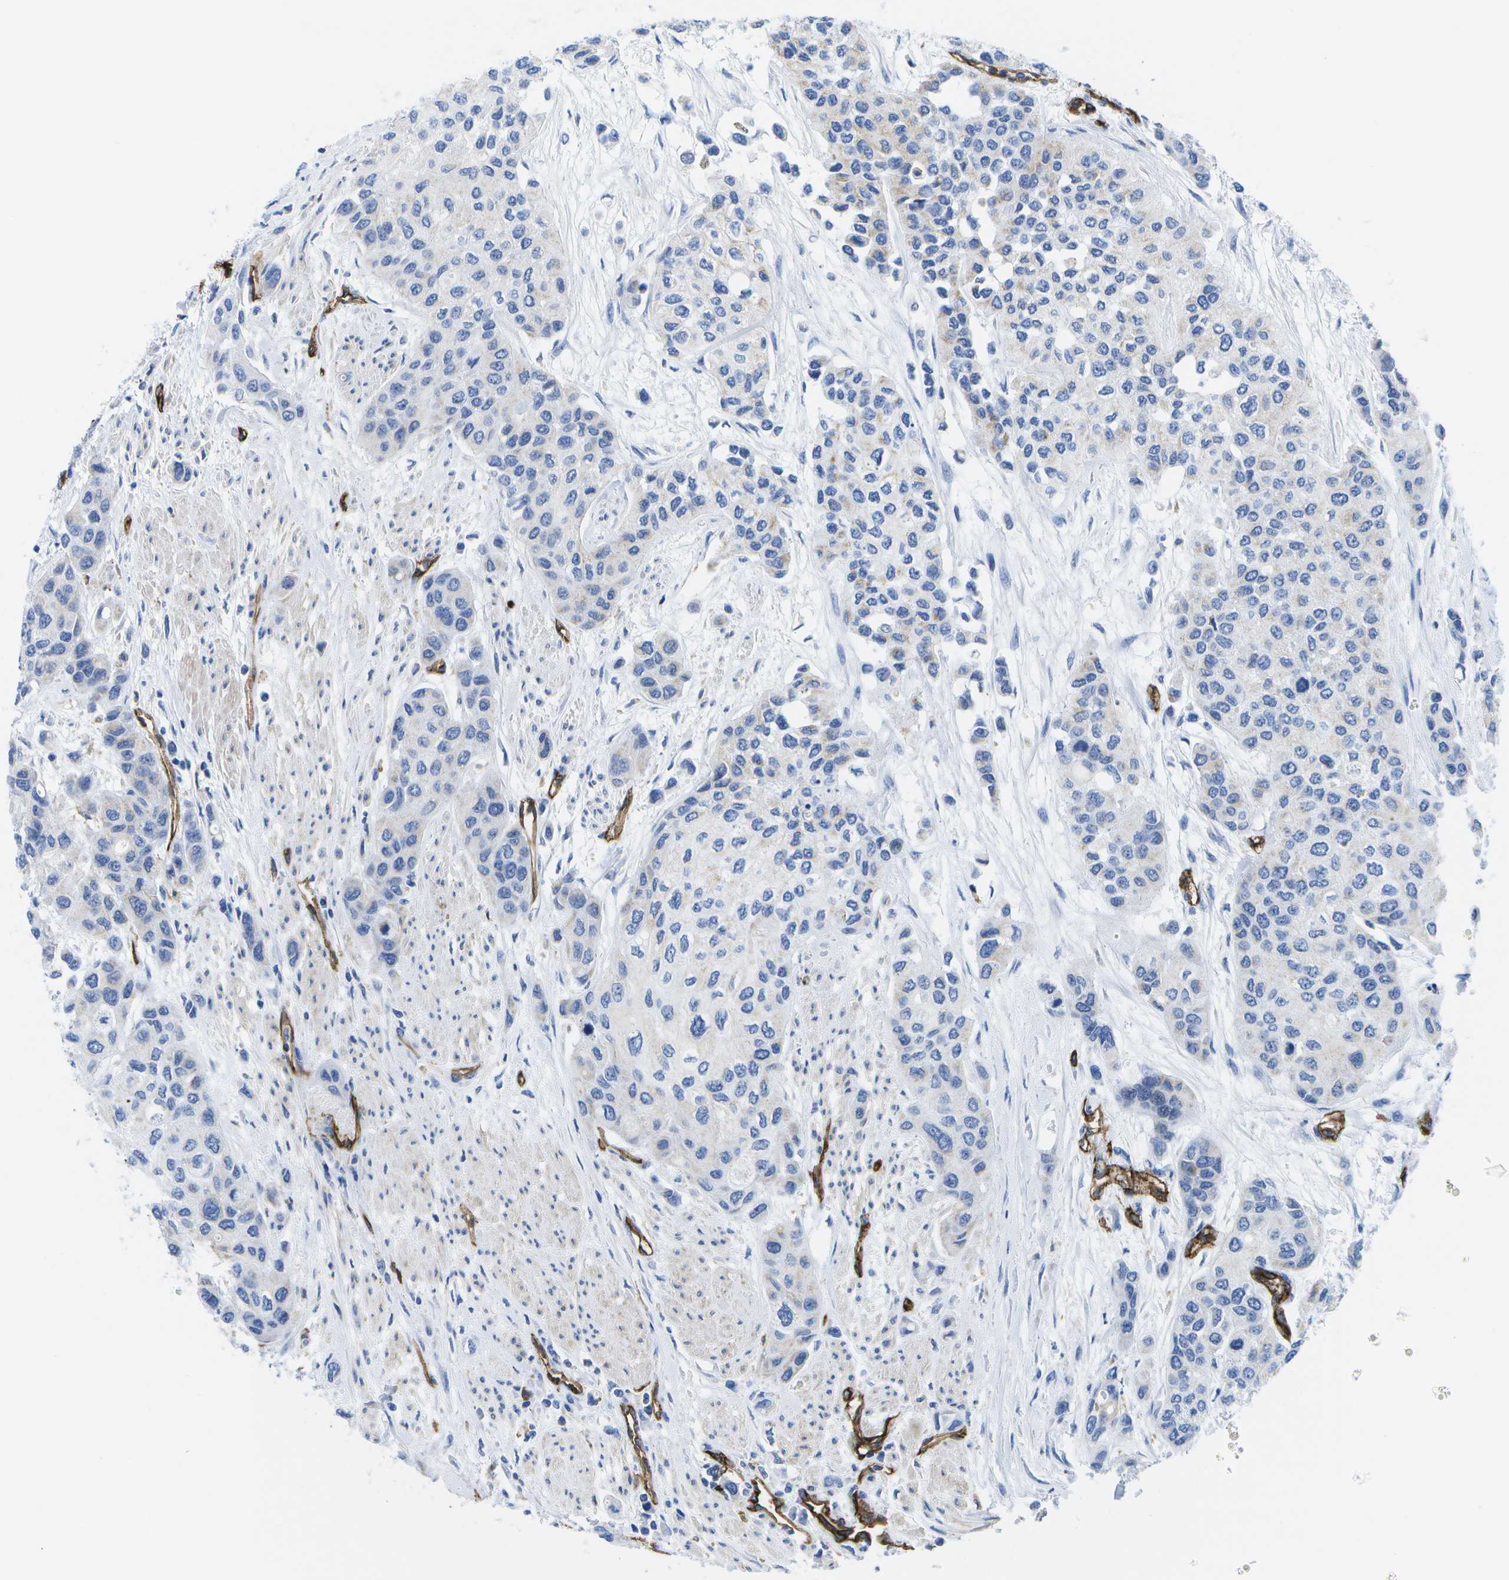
{"staining": {"intensity": "negative", "quantity": "none", "location": "none"}, "tissue": "urothelial cancer", "cell_type": "Tumor cells", "image_type": "cancer", "snomed": [{"axis": "morphology", "description": "Urothelial carcinoma, High grade"}, {"axis": "topography", "description": "Urinary bladder"}], "caption": "High power microscopy image of an IHC image of urothelial carcinoma (high-grade), revealing no significant staining in tumor cells.", "gene": "DYSF", "patient": {"sex": "female", "age": 56}}